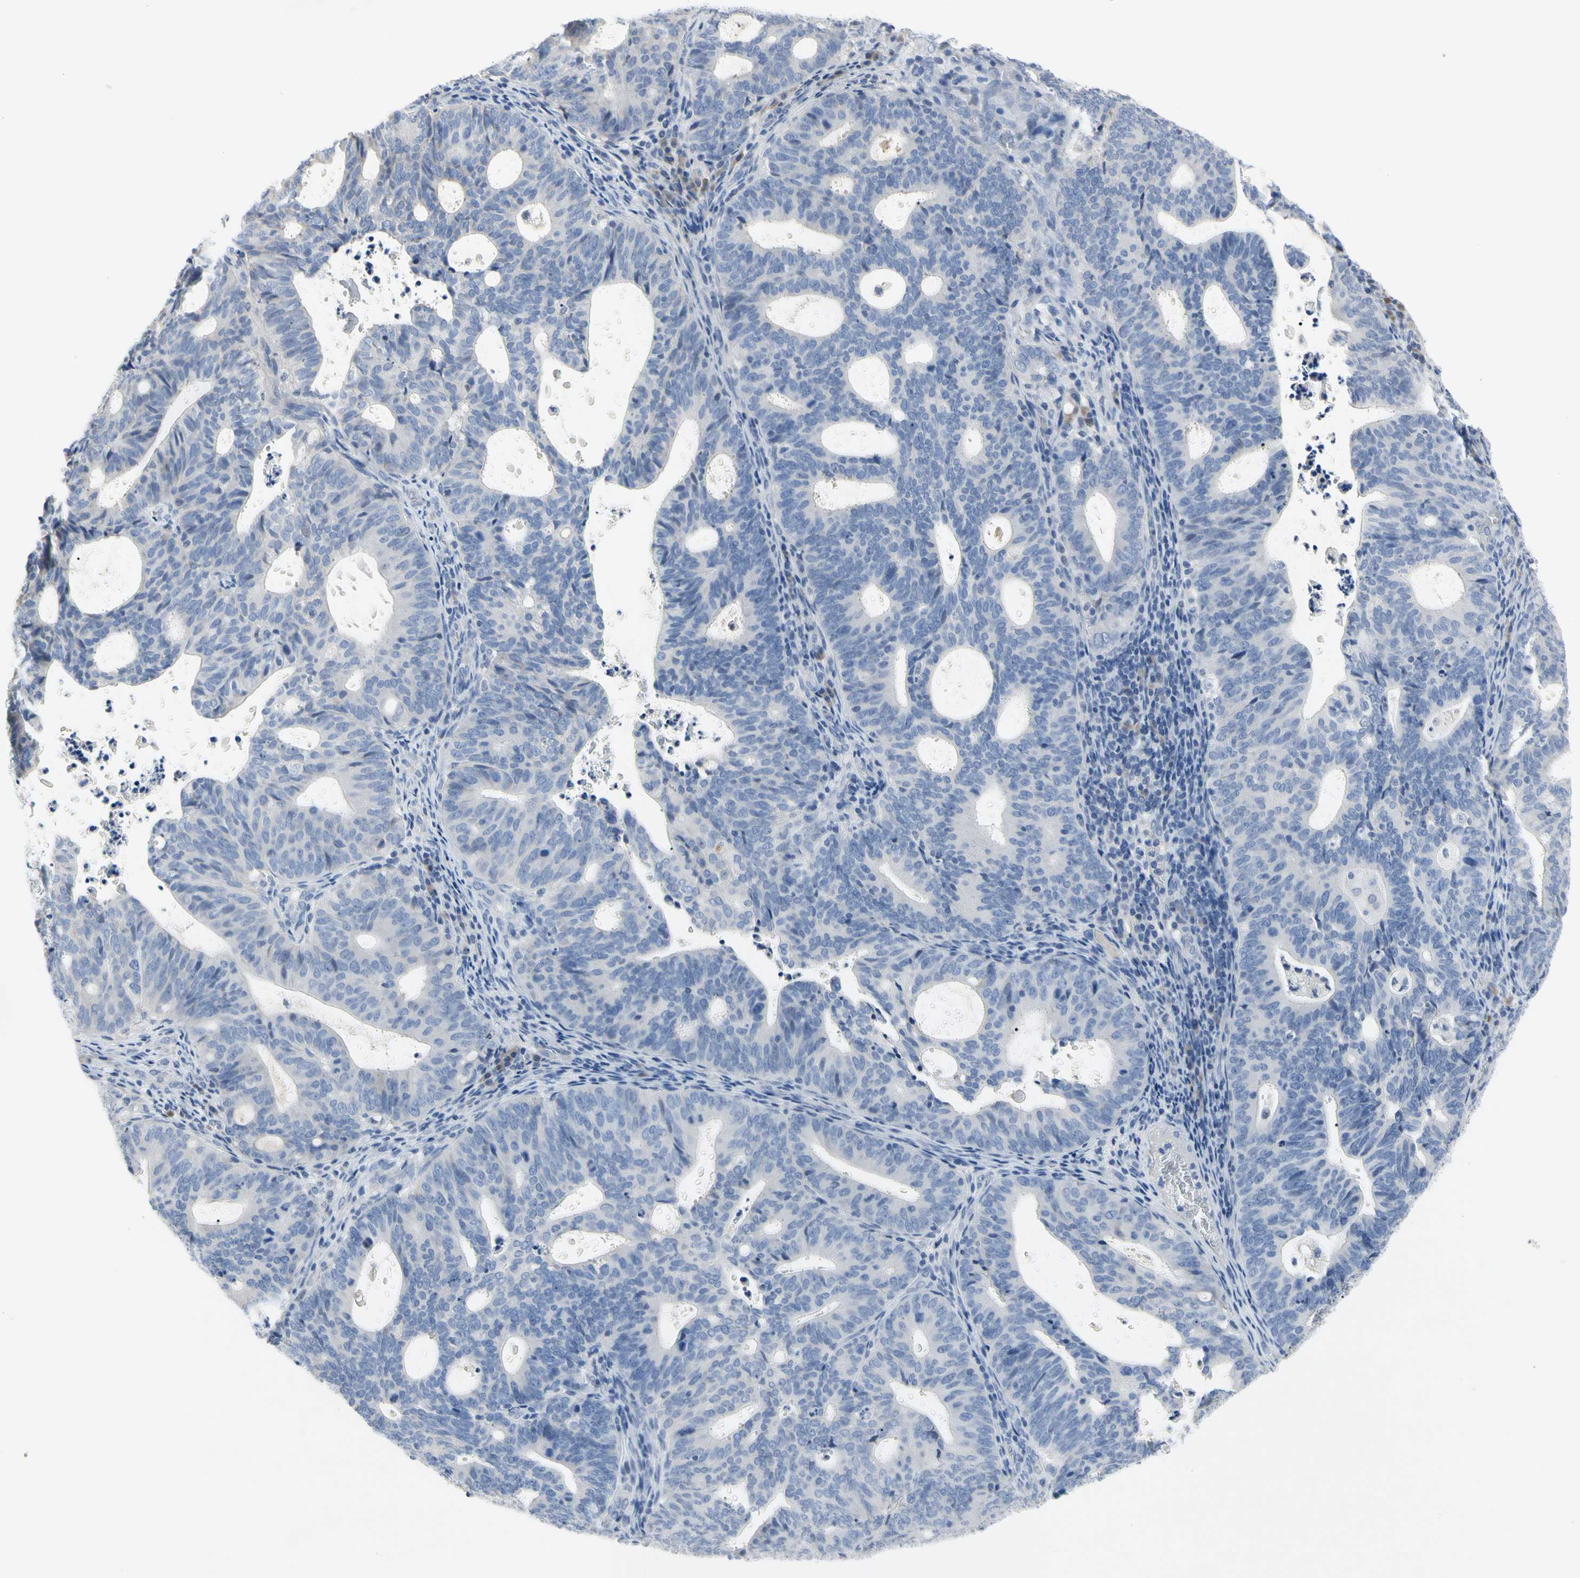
{"staining": {"intensity": "negative", "quantity": "none", "location": "none"}, "tissue": "endometrial cancer", "cell_type": "Tumor cells", "image_type": "cancer", "snomed": [{"axis": "morphology", "description": "Adenocarcinoma, NOS"}, {"axis": "topography", "description": "Uterus"}], "caption": "DAB immunohistochemical staining of human endometrial cancer reveals no significant expression in tumor cells. (Brightfield microscopy of DAB immunohistochemistry (IHC) at high magnification).", "gene": "ECRG4", "patient": {"sex": "female", "age": 83}}